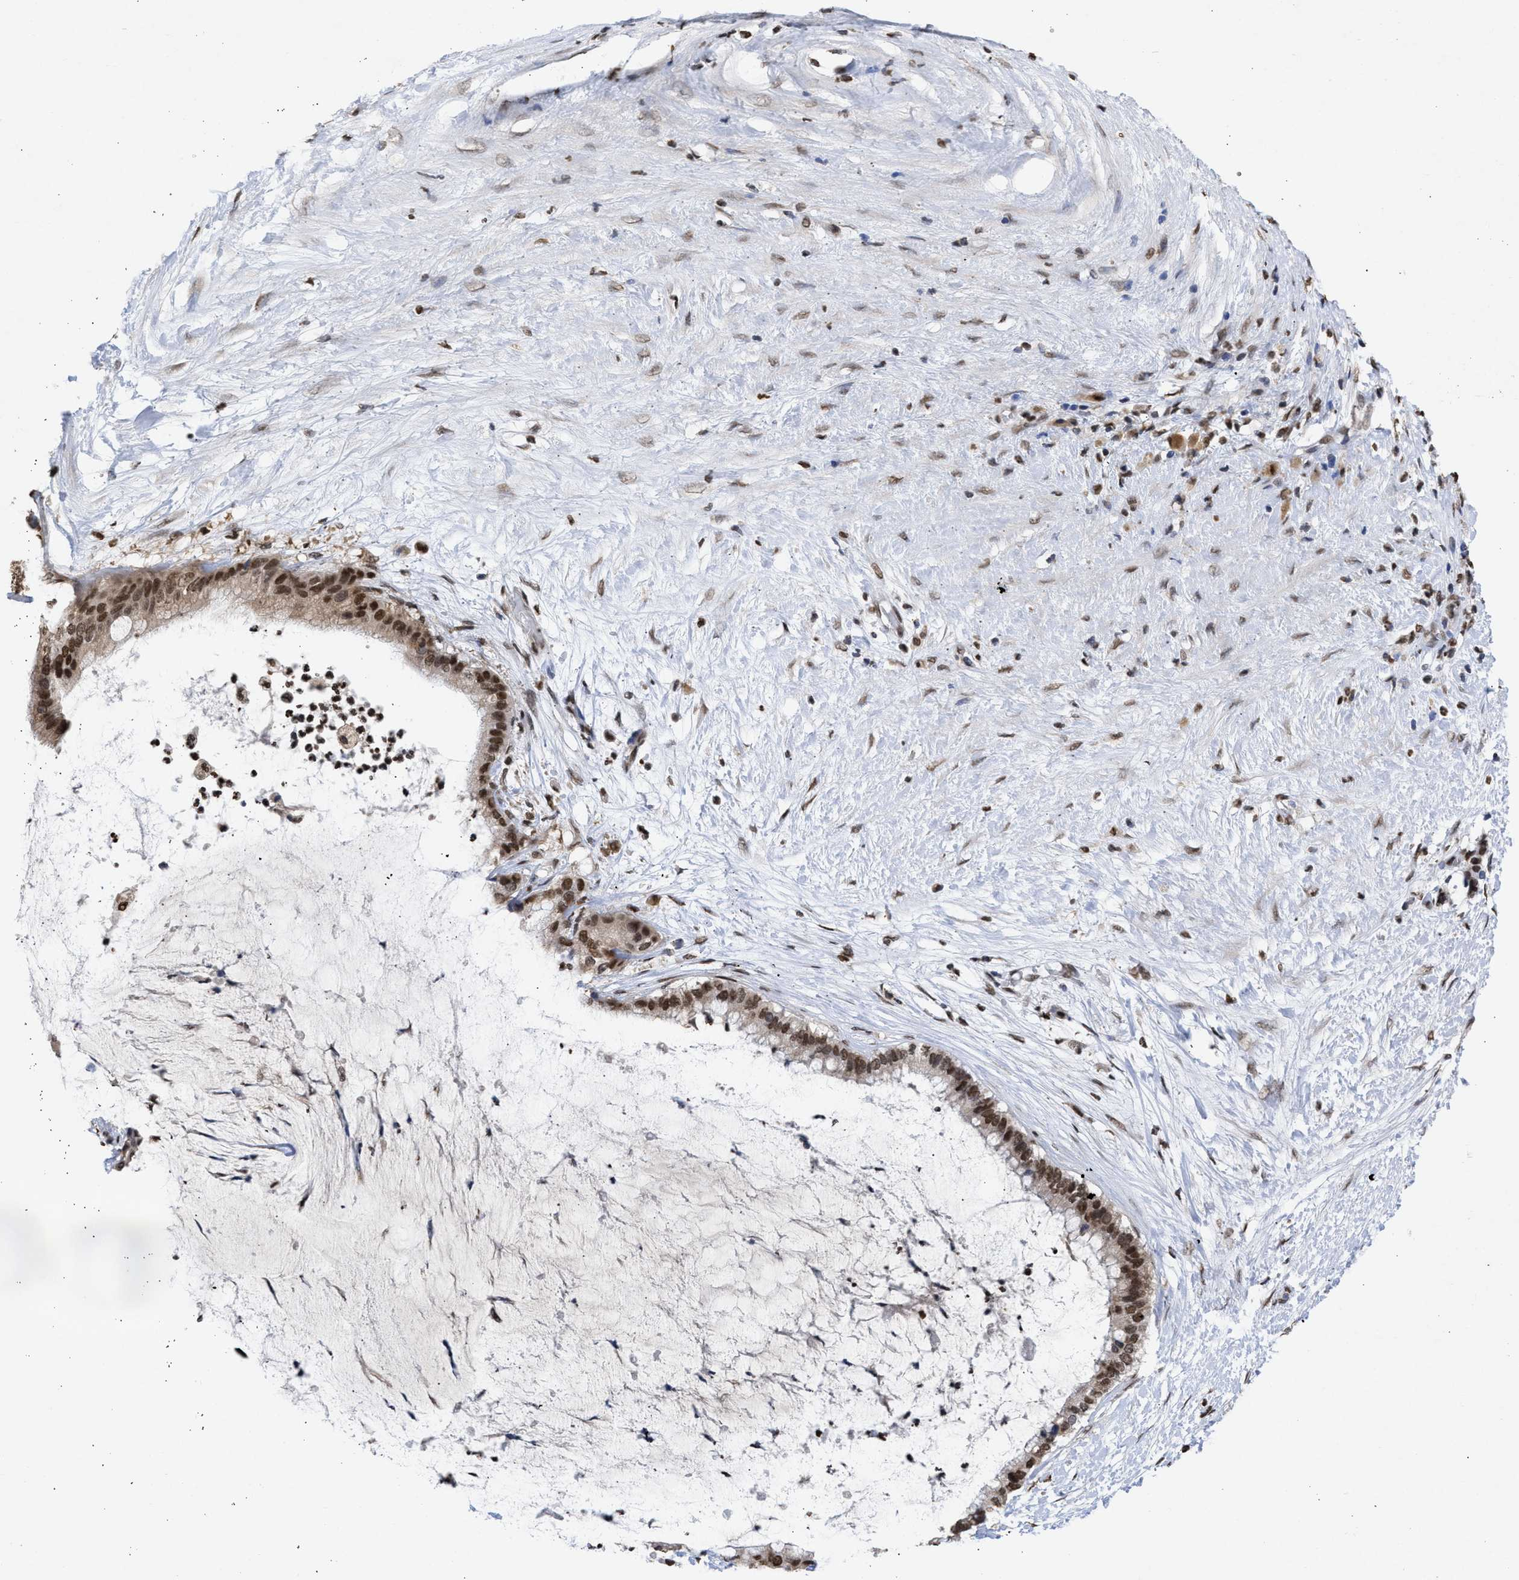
{"staining": {"intensity": "strong", "quantity": ">75%", "location": "cytoplasmic/membranous,nuclear"}, "tissue": "pancreatic cancer", "cell_type": "Tumor cells", "image_type": "cancer", "snomed": [{"axis": "morphology", "description": "Adenocarcinoma, NOS"}, {"axis": "topography", "description": "Pancreas"}], "caption": "Immunohistochemistry photomicrograph of pancreatic cancer stained for a protein (brown), which reveals high levels of strong cytoplasmic/membranous and nuclear expression in approximately >75% of tumor cells.", "gene": "NUP35", "patient": {"sex": "male", "age": 41}}